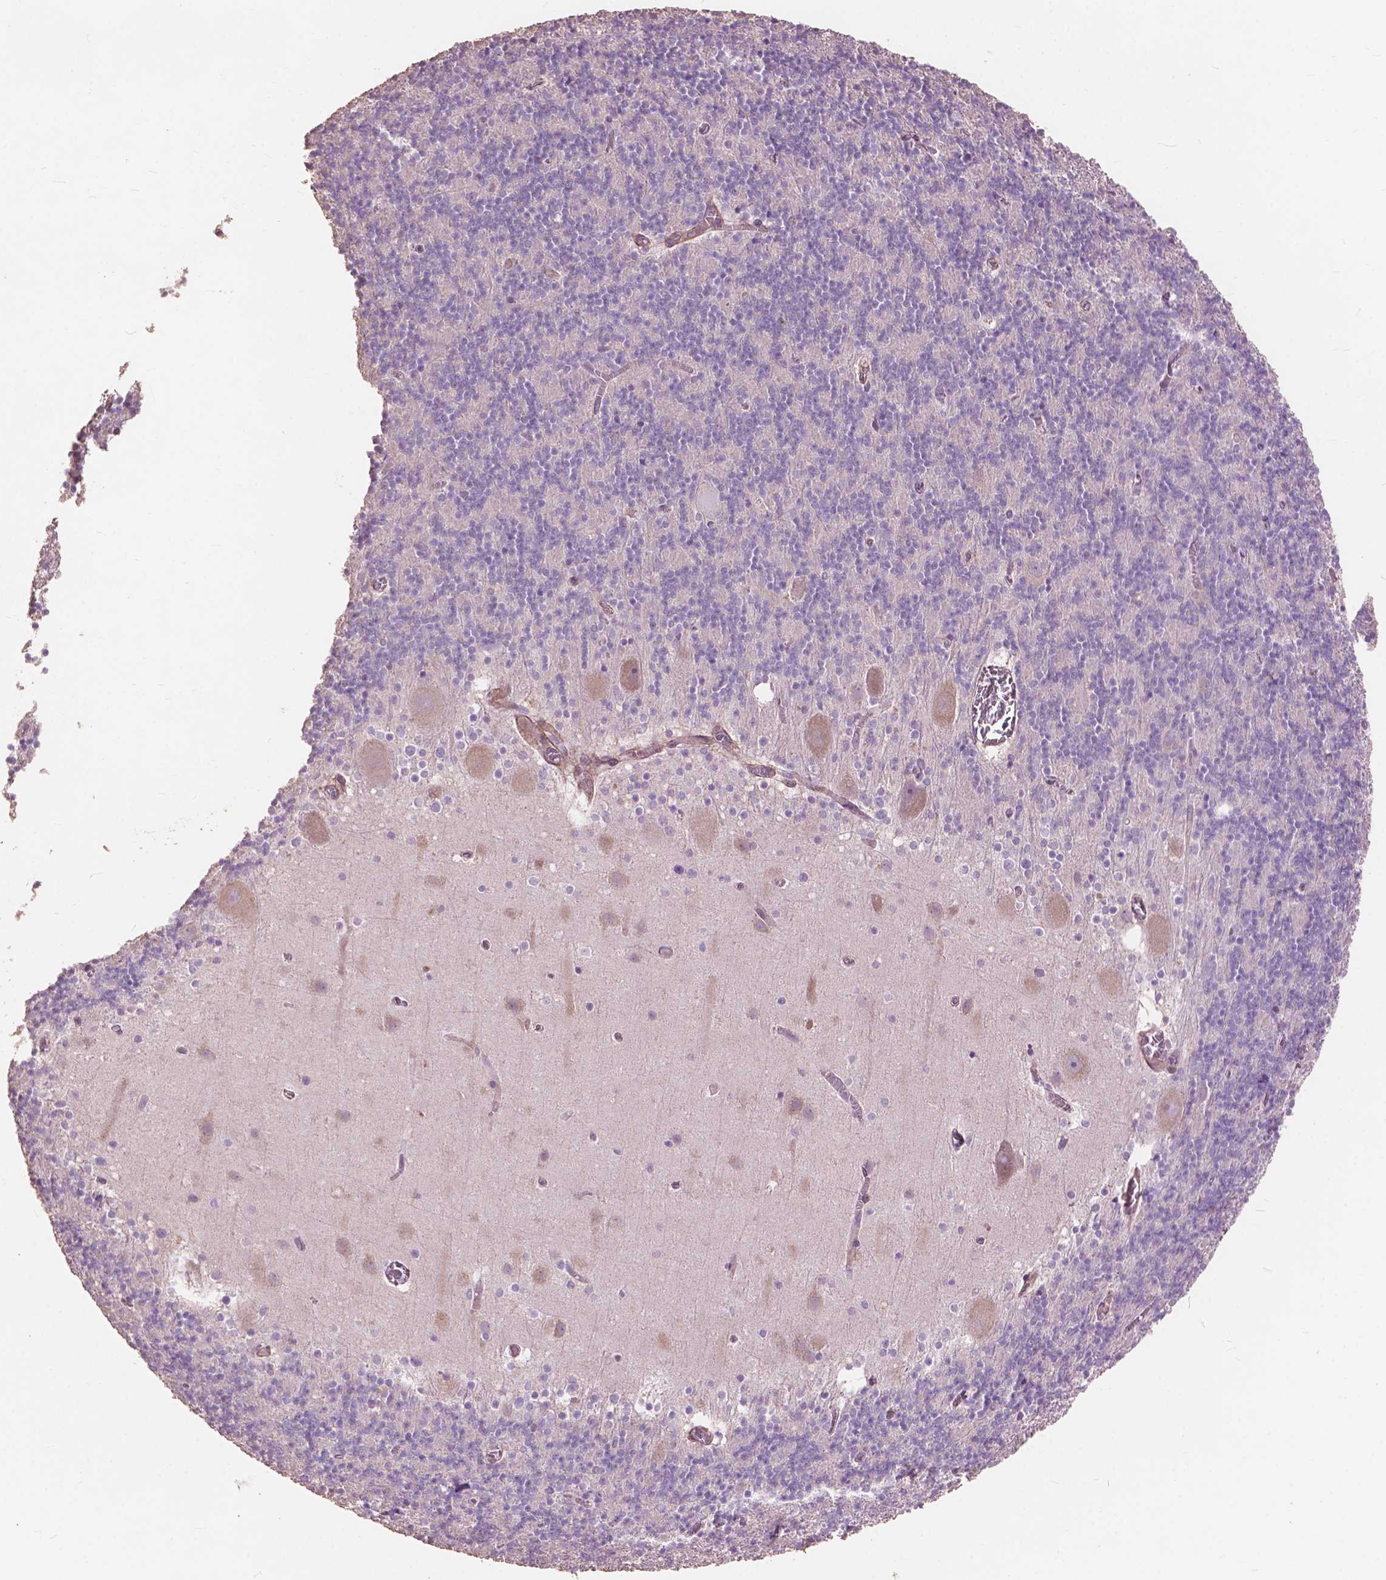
{"staining": {"intensity": "negative", "quantity": "none", "location": "none"}, "tissue": "cerebellum", "cell_type": "Cells in granular layer", "image_type": "normal", "snomed": [{"axis": "morphology", "description": "Normal tissue, NOS"}, {"axis": "topography", "description": "Cerebellum"}], "caption": "Immunohistochemistry (IHC) of benign human cerebellum shows no expression in cells in granular layer.", "gene": "FNIP1", "patient": {"sex": "male", "age": 70}}